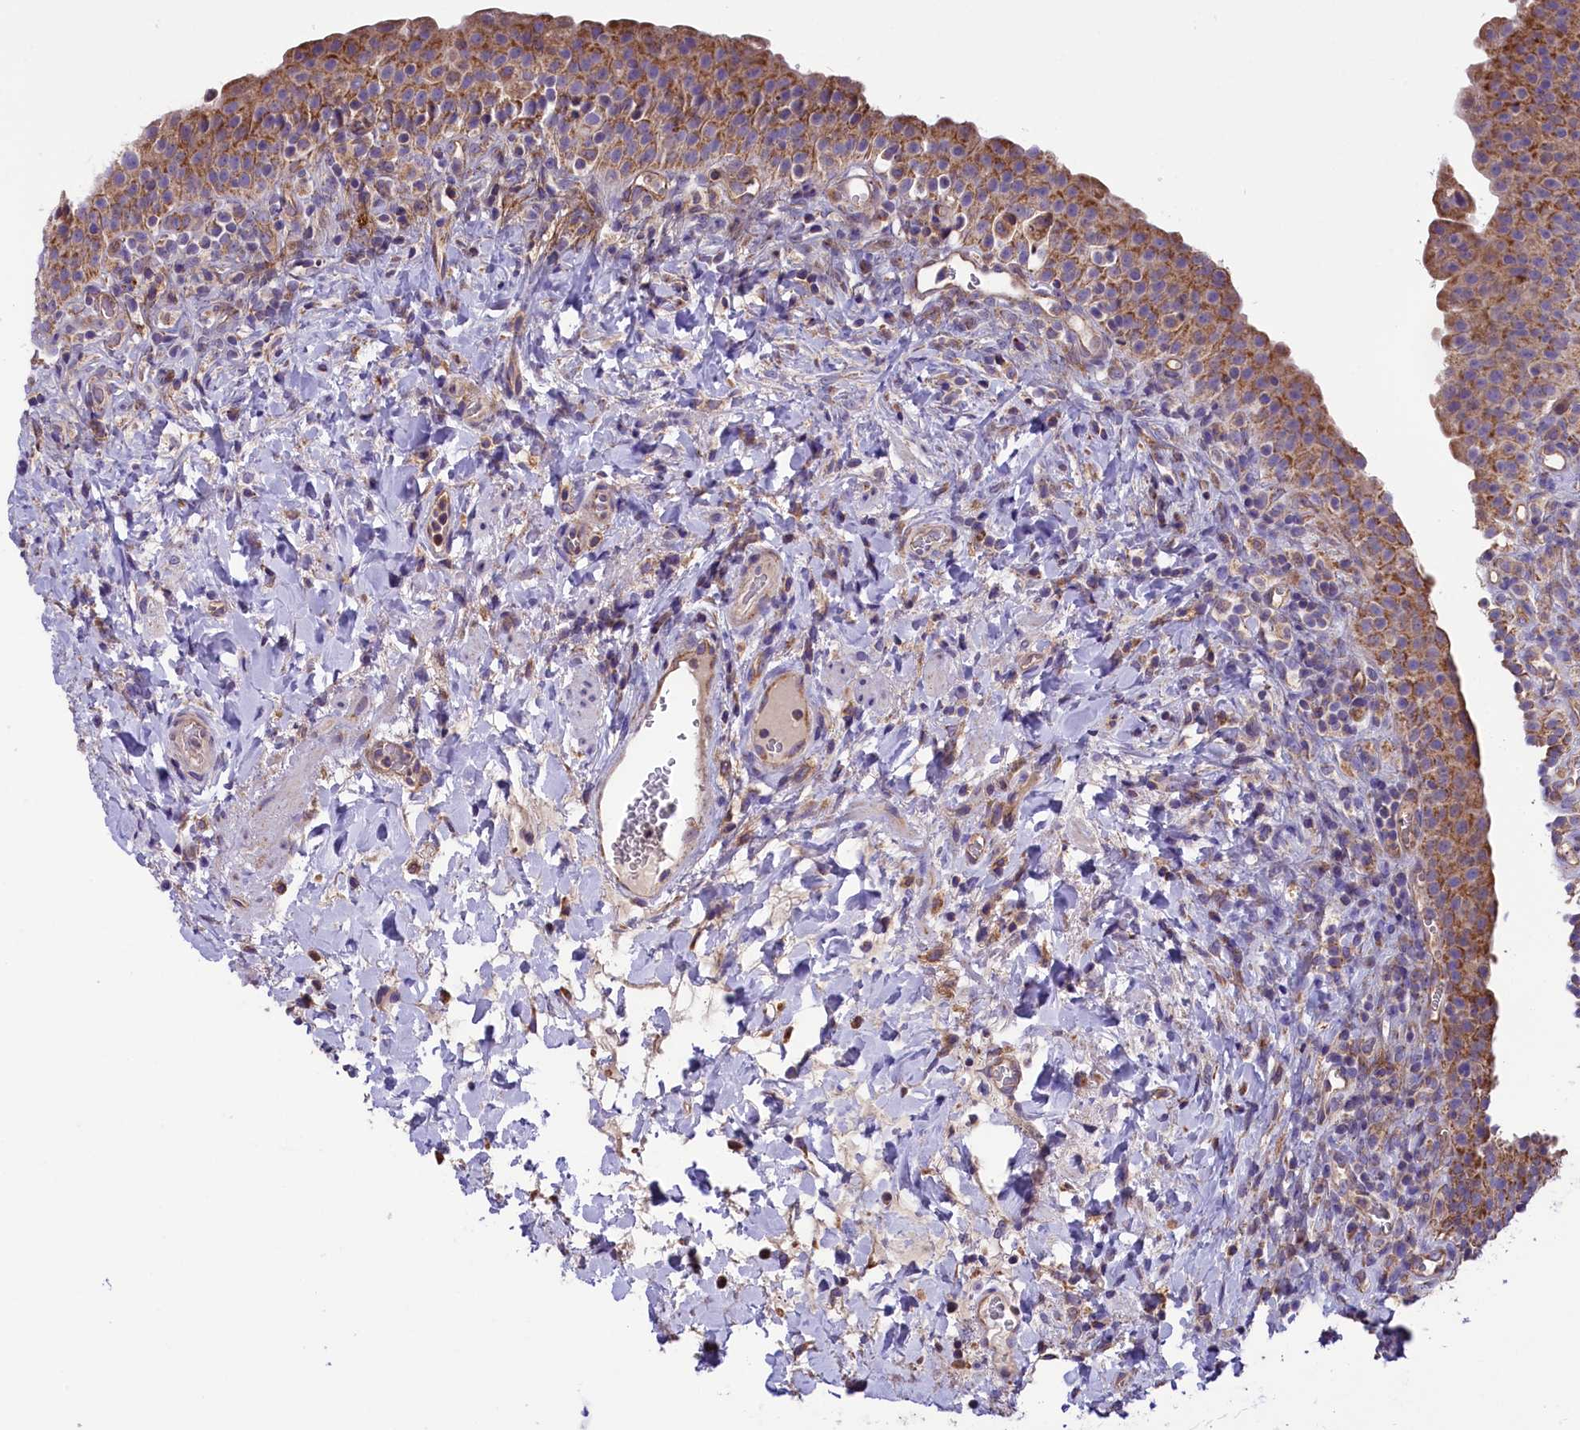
{"staining": {"intensity": "moderate", "quantity": "25%-75%", "location": "cytoplasmic/membranous"}, "tissue": "urinary bladder", "cell_type": "Urothelial cells", "image_type": "normal", "snomed": [{"axis": "morphology", "description": "Normal tissue, NOS"}, {"axis": "morphology", "description": "Inflammation, NOS"}, {"axis": "topography", "description": "Urinary bladder"}], "caption": "Protein expression analysis of unremarkable human urinary bladder reveals moderate cytoplasmic/membranous positivity in about 25%-75% of urothelial cells. (DAB (3,3'-diaminobenzidine) IHC with brightfield microscopy, high magnification).", "gene": "DNAJB9", "patient": {"sex": "male", "age": 64}}